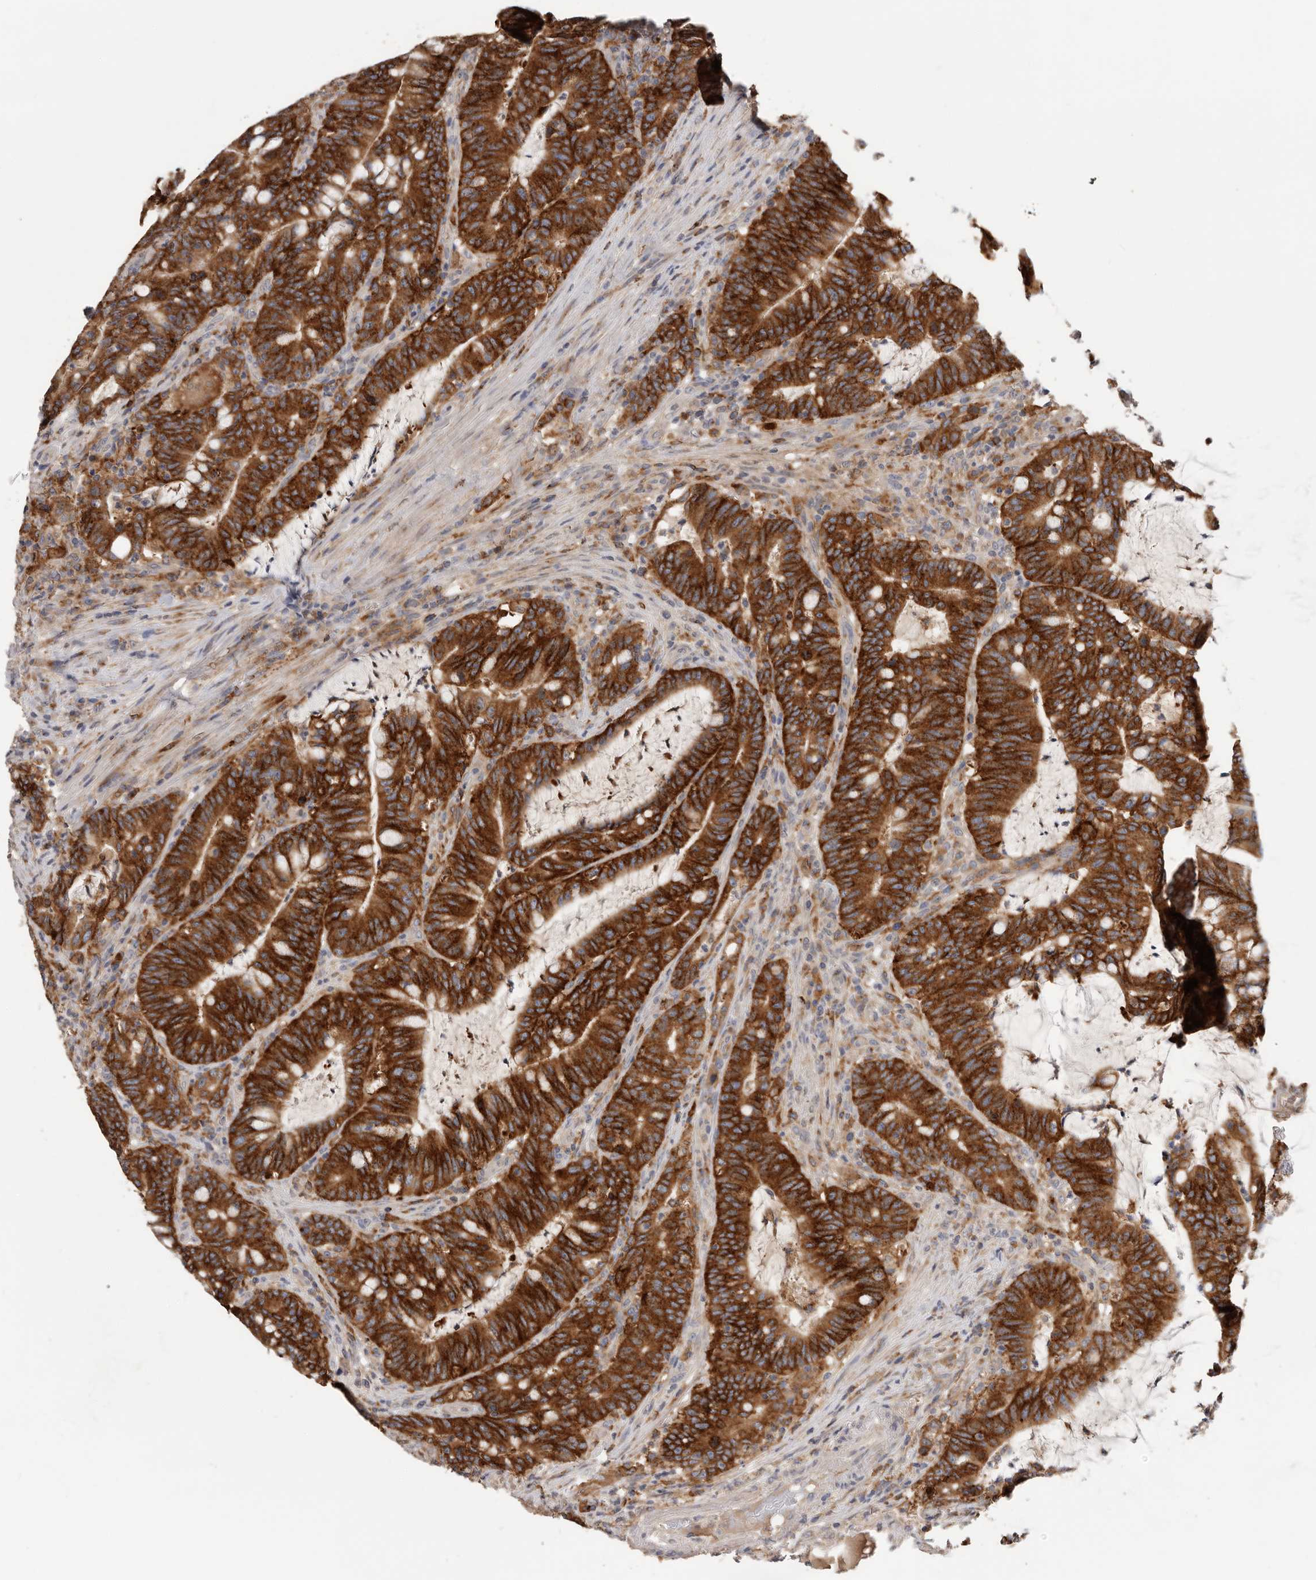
{"staining": {"intensity": "strong", "quantity": ">75%", "location": "cytoplasmic/membranous"}, "tissue": "colorectal cancer", "cell_type": "Tumor cells", "image_type": "cancer", "snomed": [{"axis": "morphology", "description": "Adenocarcinoma, NOS"}, {"axis": "topography", "description": "Colon"}], "caption": "A photomicrograph showing strong cytoplasmic/membranous staining in approximately >75% of tumor cells in colorectal cancer, as visualized by brown immunohistochemical staining.", "gene": "TFRC", "patient": {"sex": "female", "age": 66}}